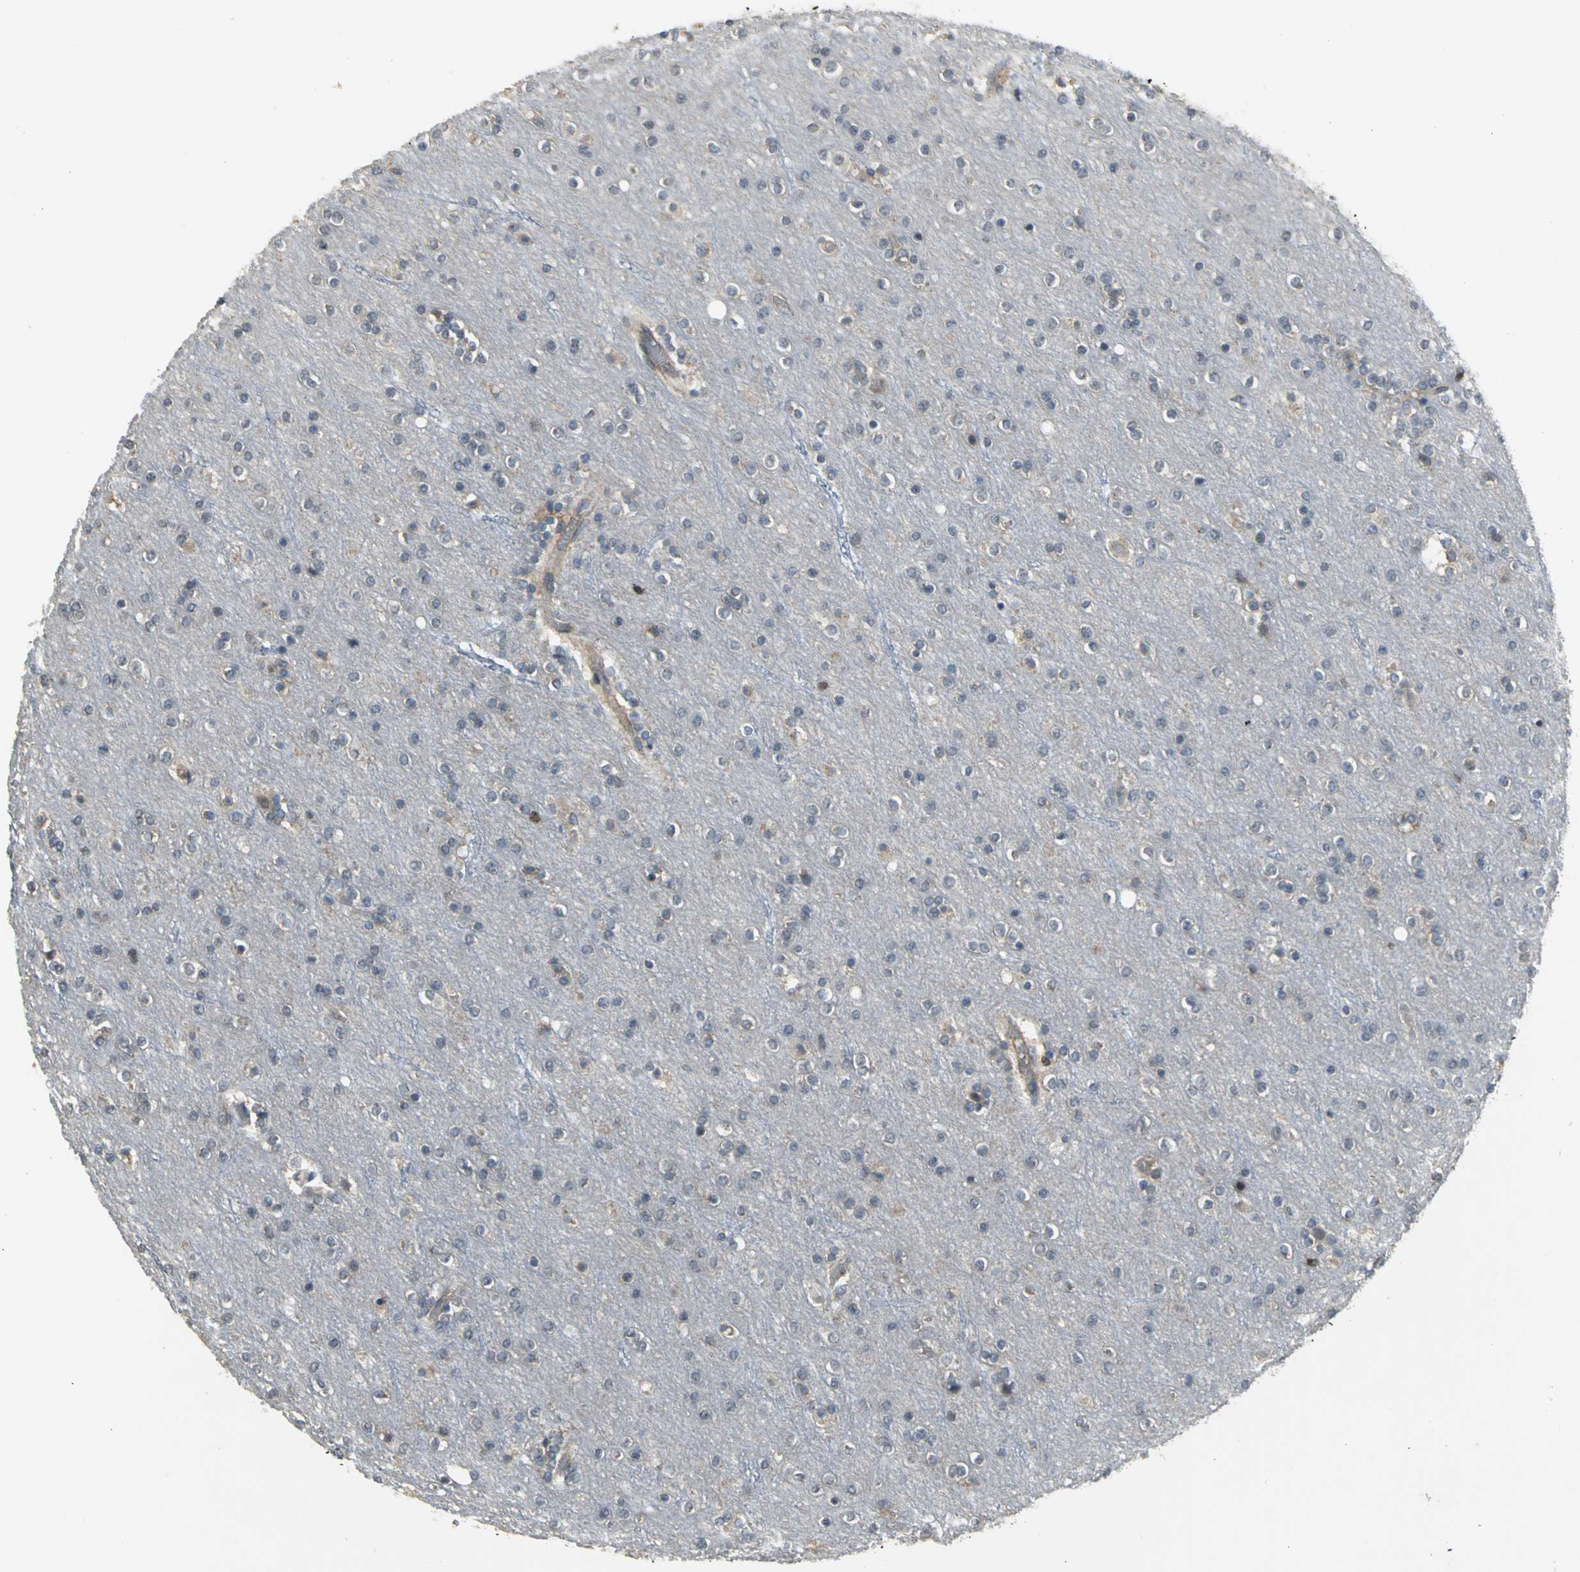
{"staining": {"intensity": "negative", "quantity": "none", "location": "none"}, "tissue": "cerebral cortex", "cell_type": "Endothelial cells", "image_type": "normal", "snomed": [{"axis": "morphology", "description": "Normal tissue, NOS"}, {"axis": "topography", "description": "Cerebral cortex"}], "caption": "IHC of benign cerebral cortex demonstrates no staining in endothelial cells.", "gene": "AHR", "patient": {"sex": "female", "age": 54}}